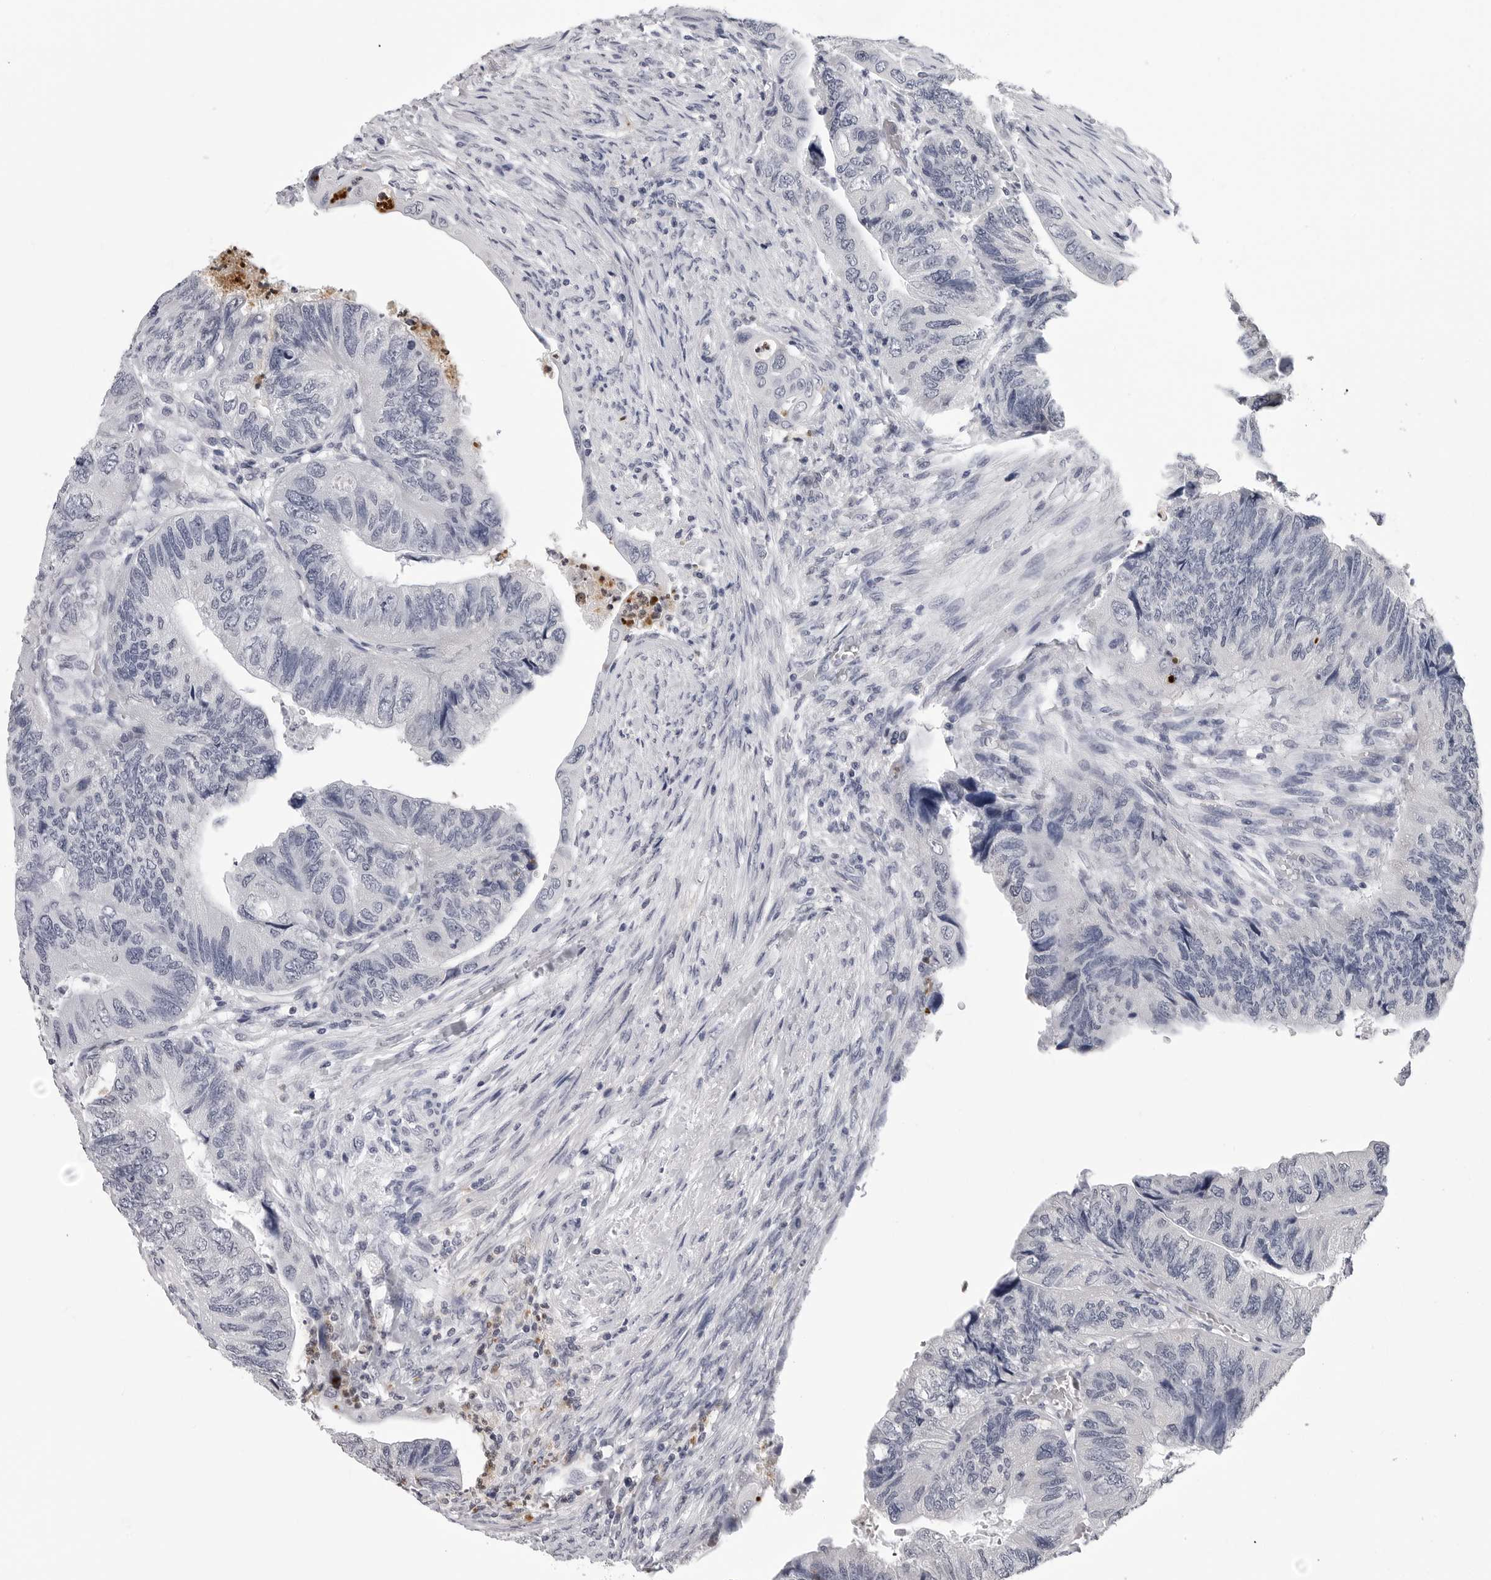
{"staining": {"intensity": "negative", "quantity": "none", "location": "none"}, "tissue": "colorectal cancer", "cell_type": "Tumor cells", "image_type": "cancer", "snomed": [{"axis": "morphology", "description": "Adenocarcinoma, NOS"}, {"axis": "topography", "description": "Rectum"}], "caption": "DAB immunohistochemical staining of adenocarcinoma (colorectal) exhibits no significant positivity in tumor cells. (DAB immunohistochemistry (IHC) visualized using brightfield microscopy, high magnification).", "gene": "TRMT13", "patient": {"sex": "male", "age": 63}}